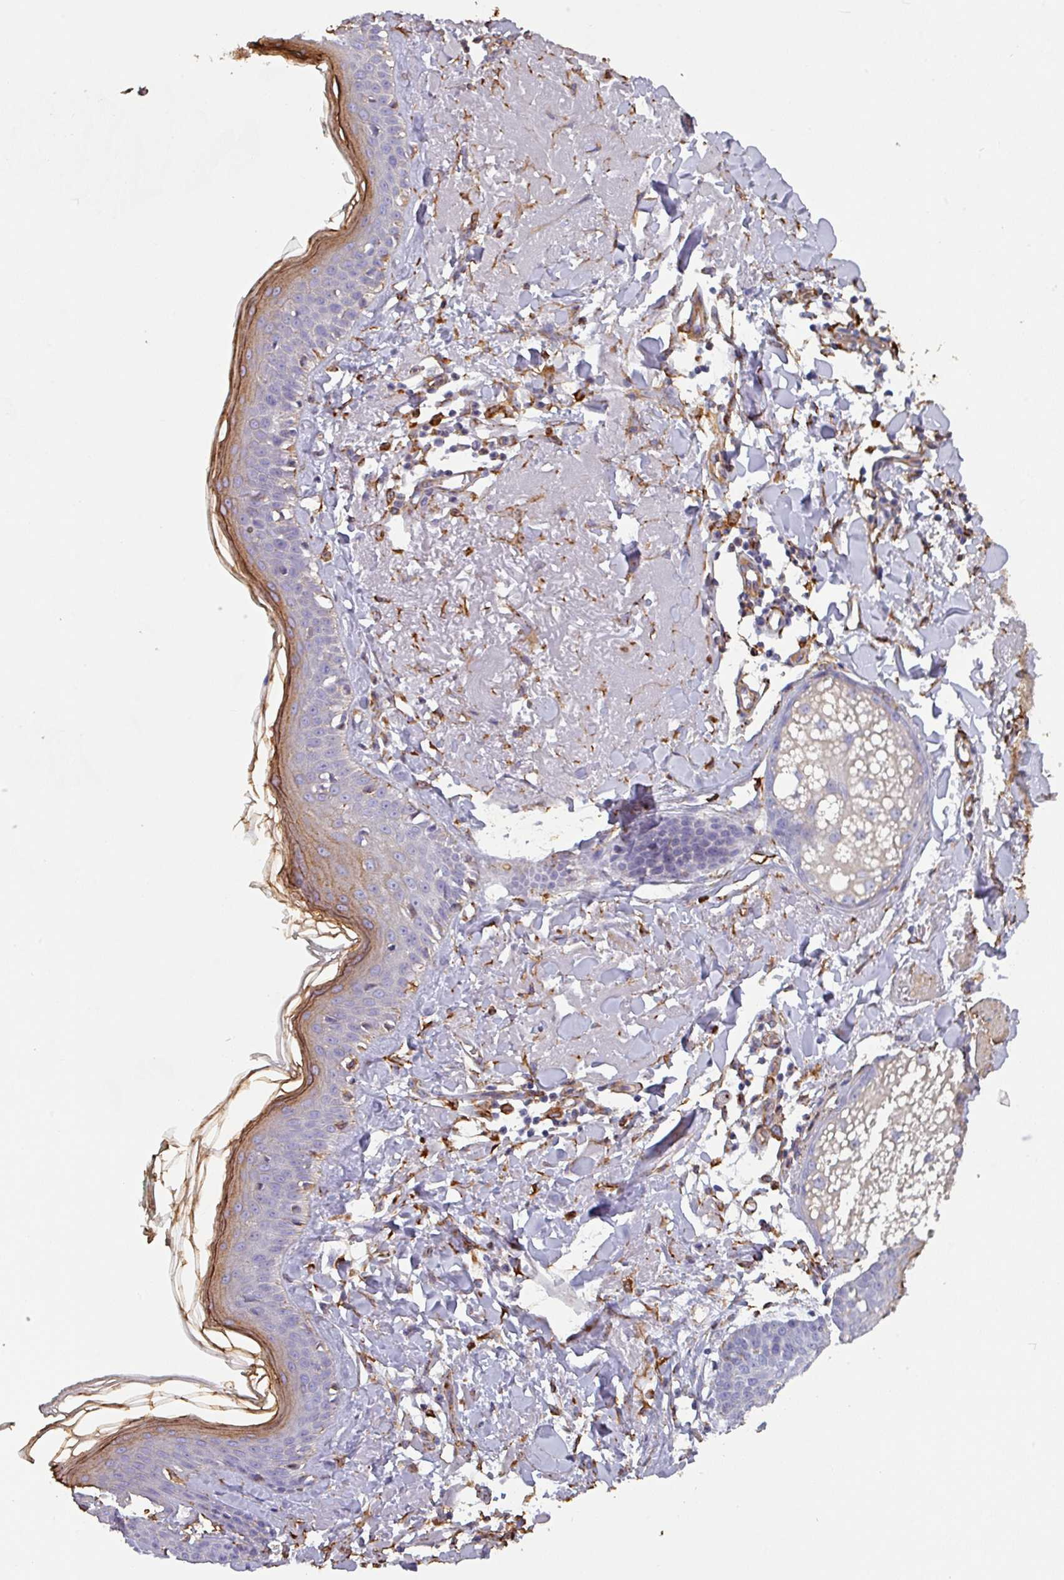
{"staining": {"intensity": "negative", "quantity": "none", "location": "none"}, "tissue": "skin", "cell_type": "Fibroblasts", "image_type": "normal", "snomed": [{"axis": "morphology", "description": "Normal tissue, NOS"}, {"axis": "morphology", "description": "Malignant melanoma, NOS"}, {"axis": "topography", "description": "Skin"}], "caption": "Micrograph shows no significant protein expression in fibroblasts of benign skin. The staining is performed using DAB (3,3'-diaminobenzidine) brown chromogen with nuclei counter-stained in using hematoxylin.", "gene": "ZNF280C", "patient": {"sex": "male", "age": 80}}